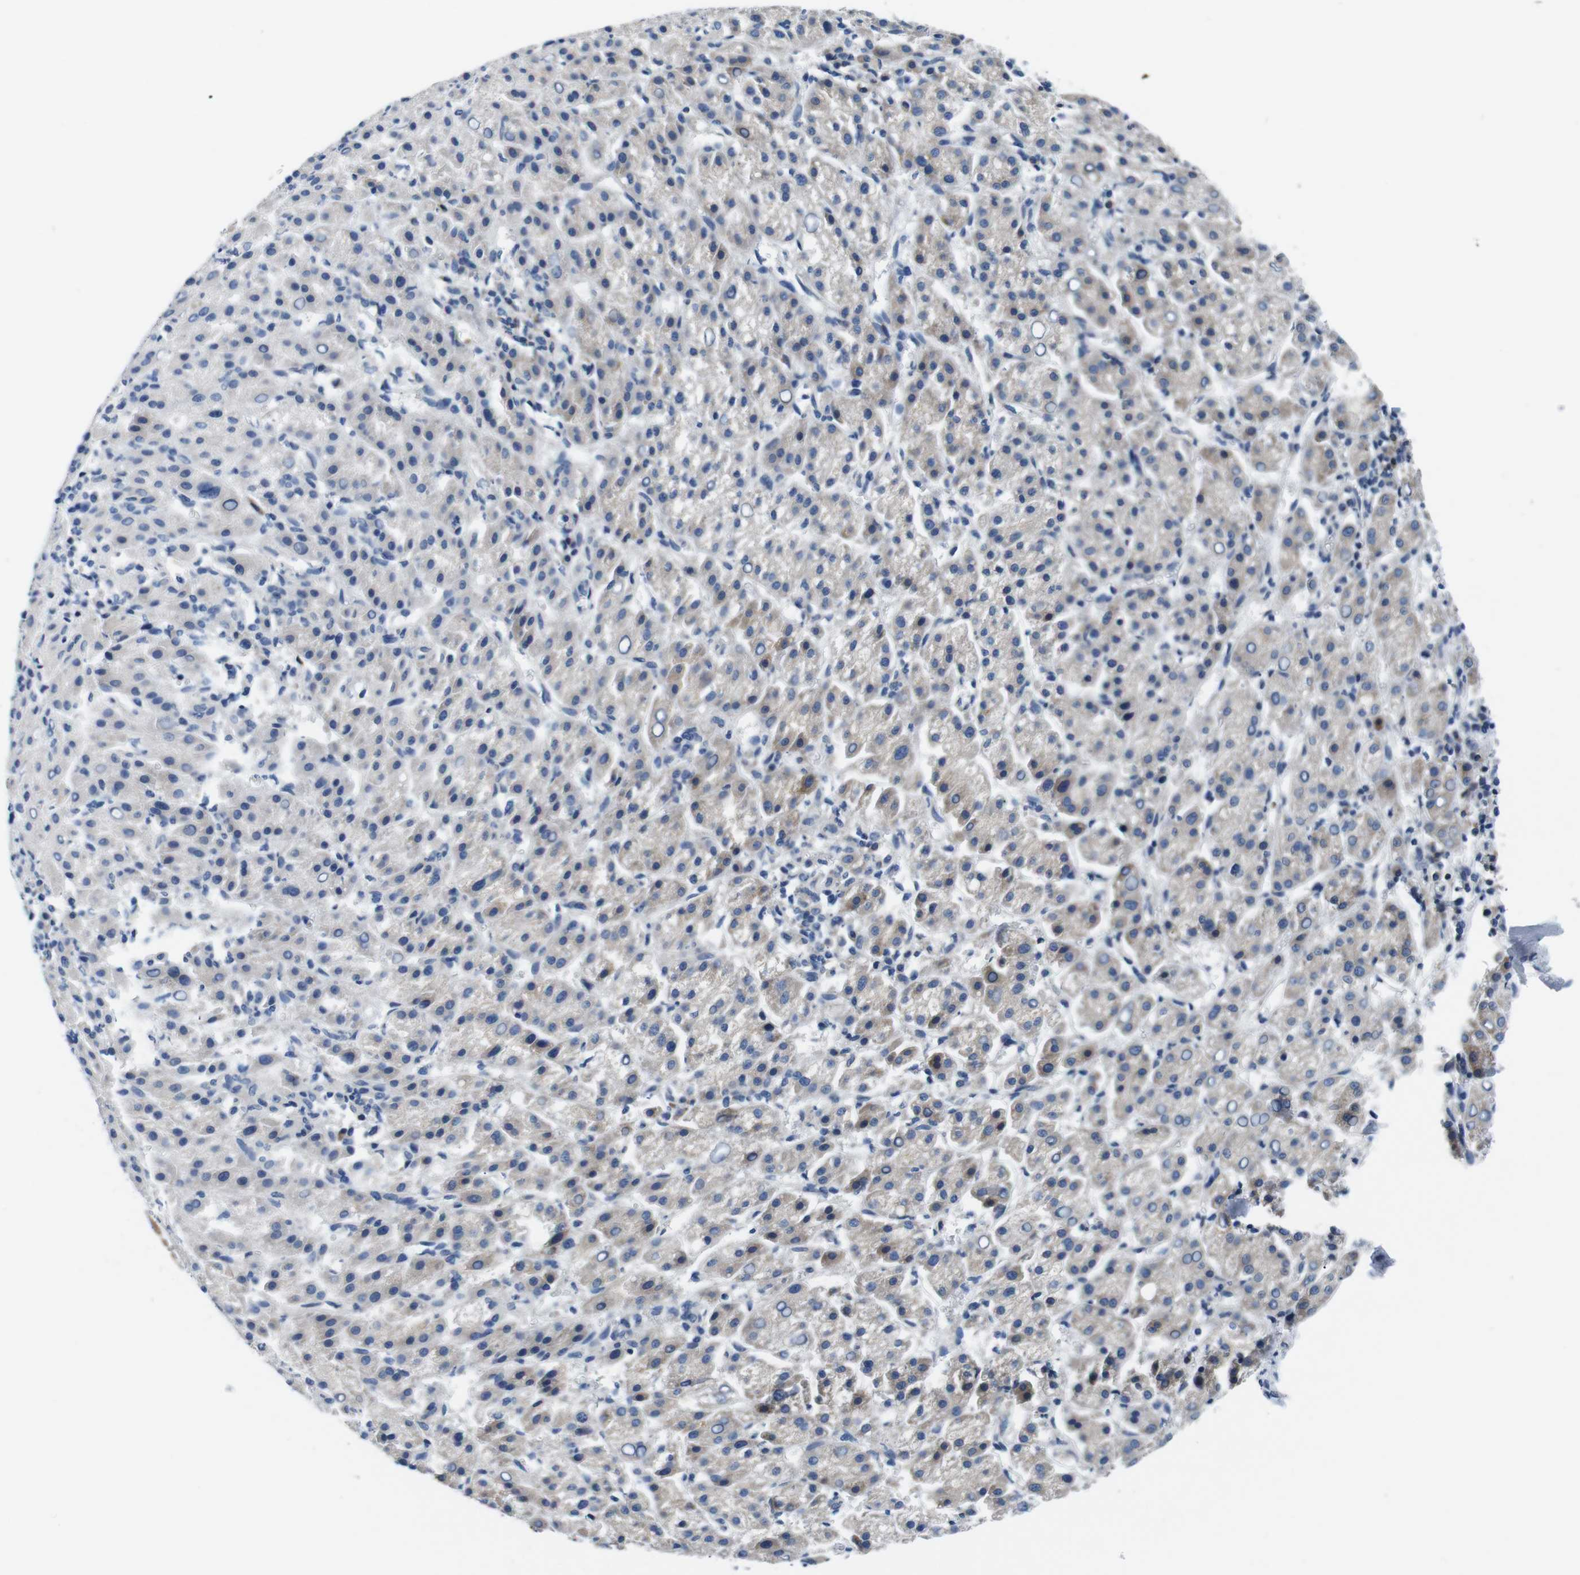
{"staining": {"intensity": "negative", "quantity": "none", "location": "none"}, "tissue": "liver cancer", "cell_type": "Tumor cells", "image_type": "cancer", "snomed": [{"axis": "morphology", "description": "Carcinoma, Hepatocellular, NOS"}, {"axis": "topography", "description": "Liver"}], "caption": "IHC of liver cancer displays no staining in tumor cells.", "gene": "JAK1", "patient": {"sex": "female", "age": 58}}